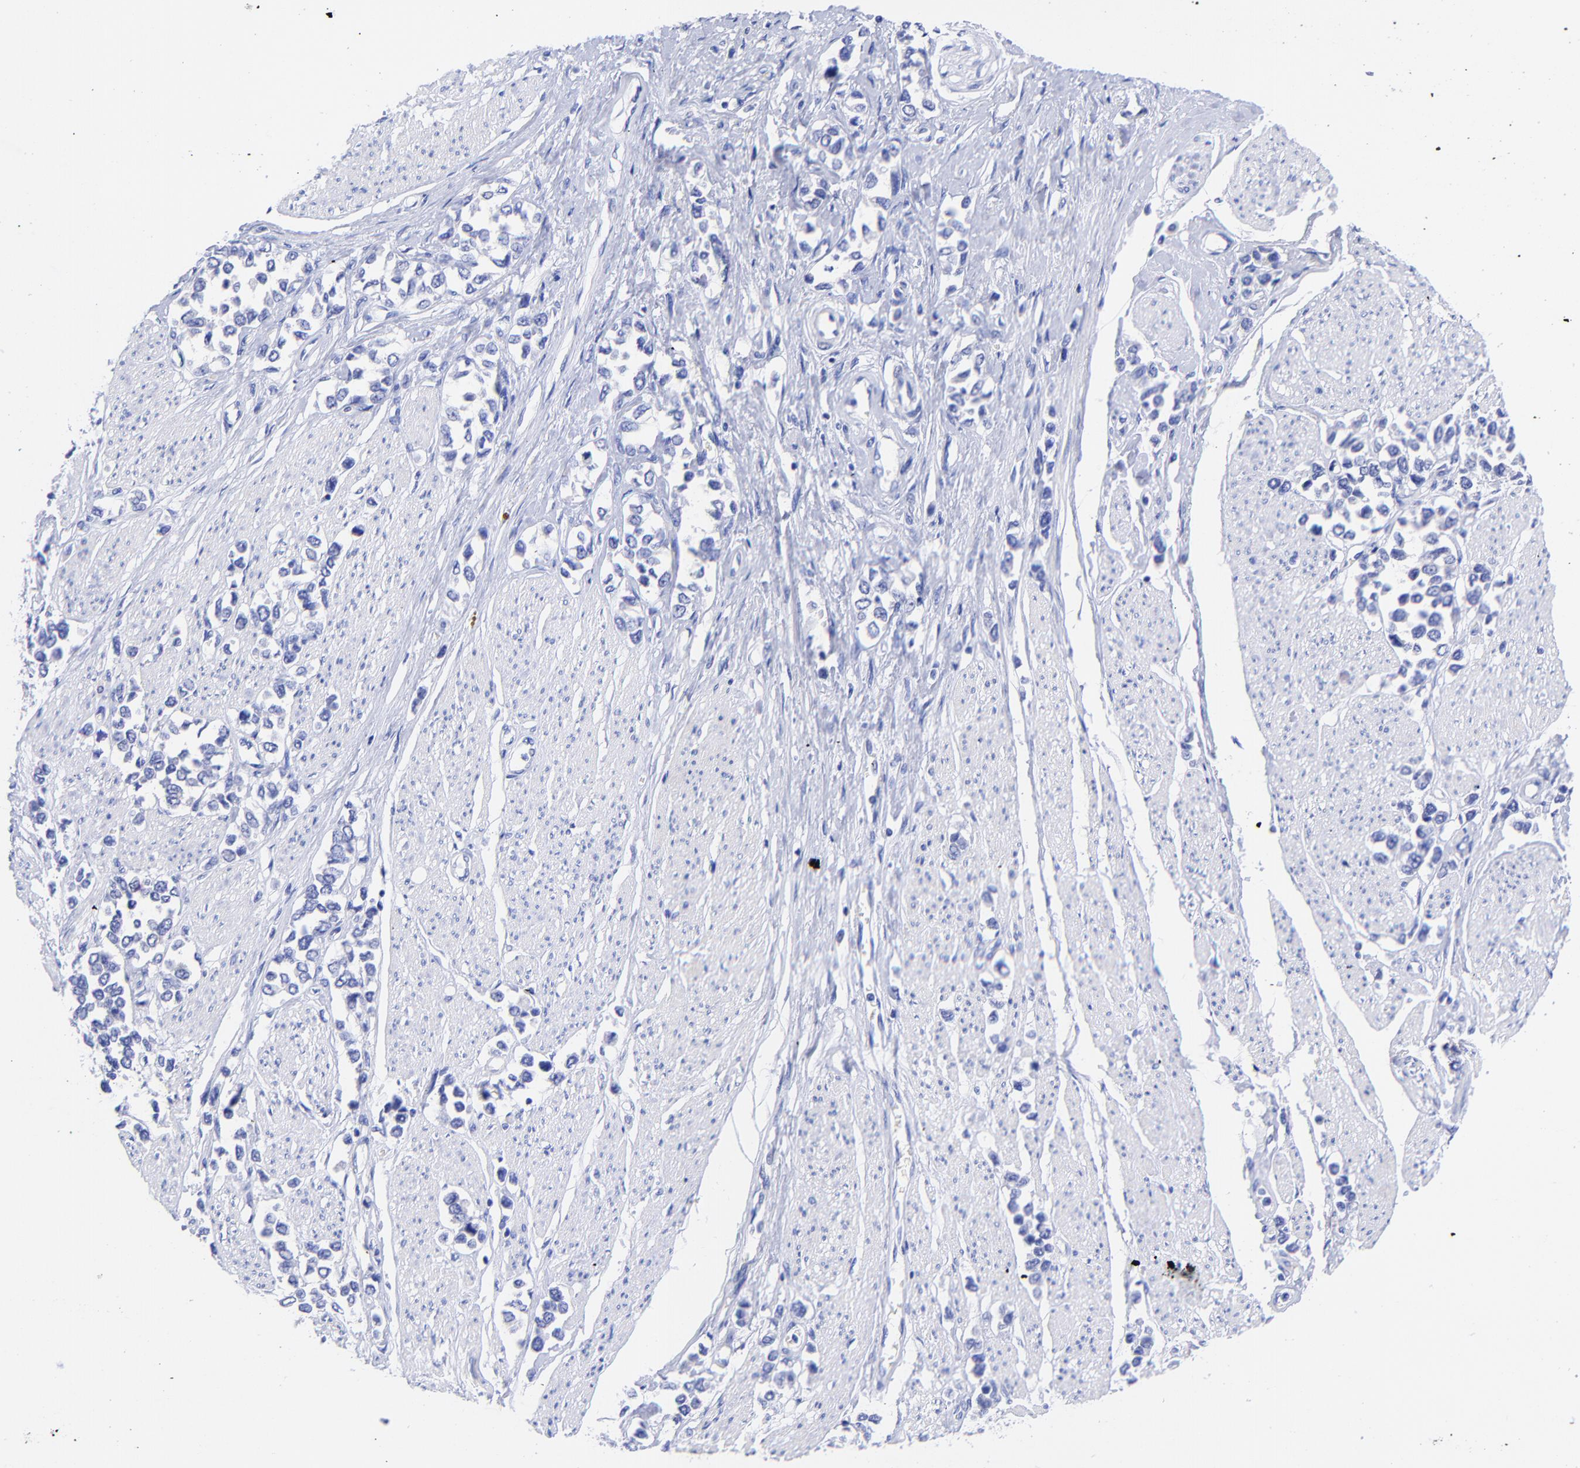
{"staining": {"intensity": "negative", "quantity": "none", "location": "none"}, "tissue": "stomach cancer", "cell_type": "Tumor cells", "image_type": "cancer", "snomed": [{"axis": "morphology", "description": "Adenocarcinoma, NOS"}, {"axis": "topography", "description": "Stomach, upper"}], "caption": "An IHC histopathology image of stomach adenocarcinoma is shown. There is no staining in tumor cells of stomach adenocarcinoma.", "gene": "GPHN", "patient": {"sex": "male", "age": 76}}